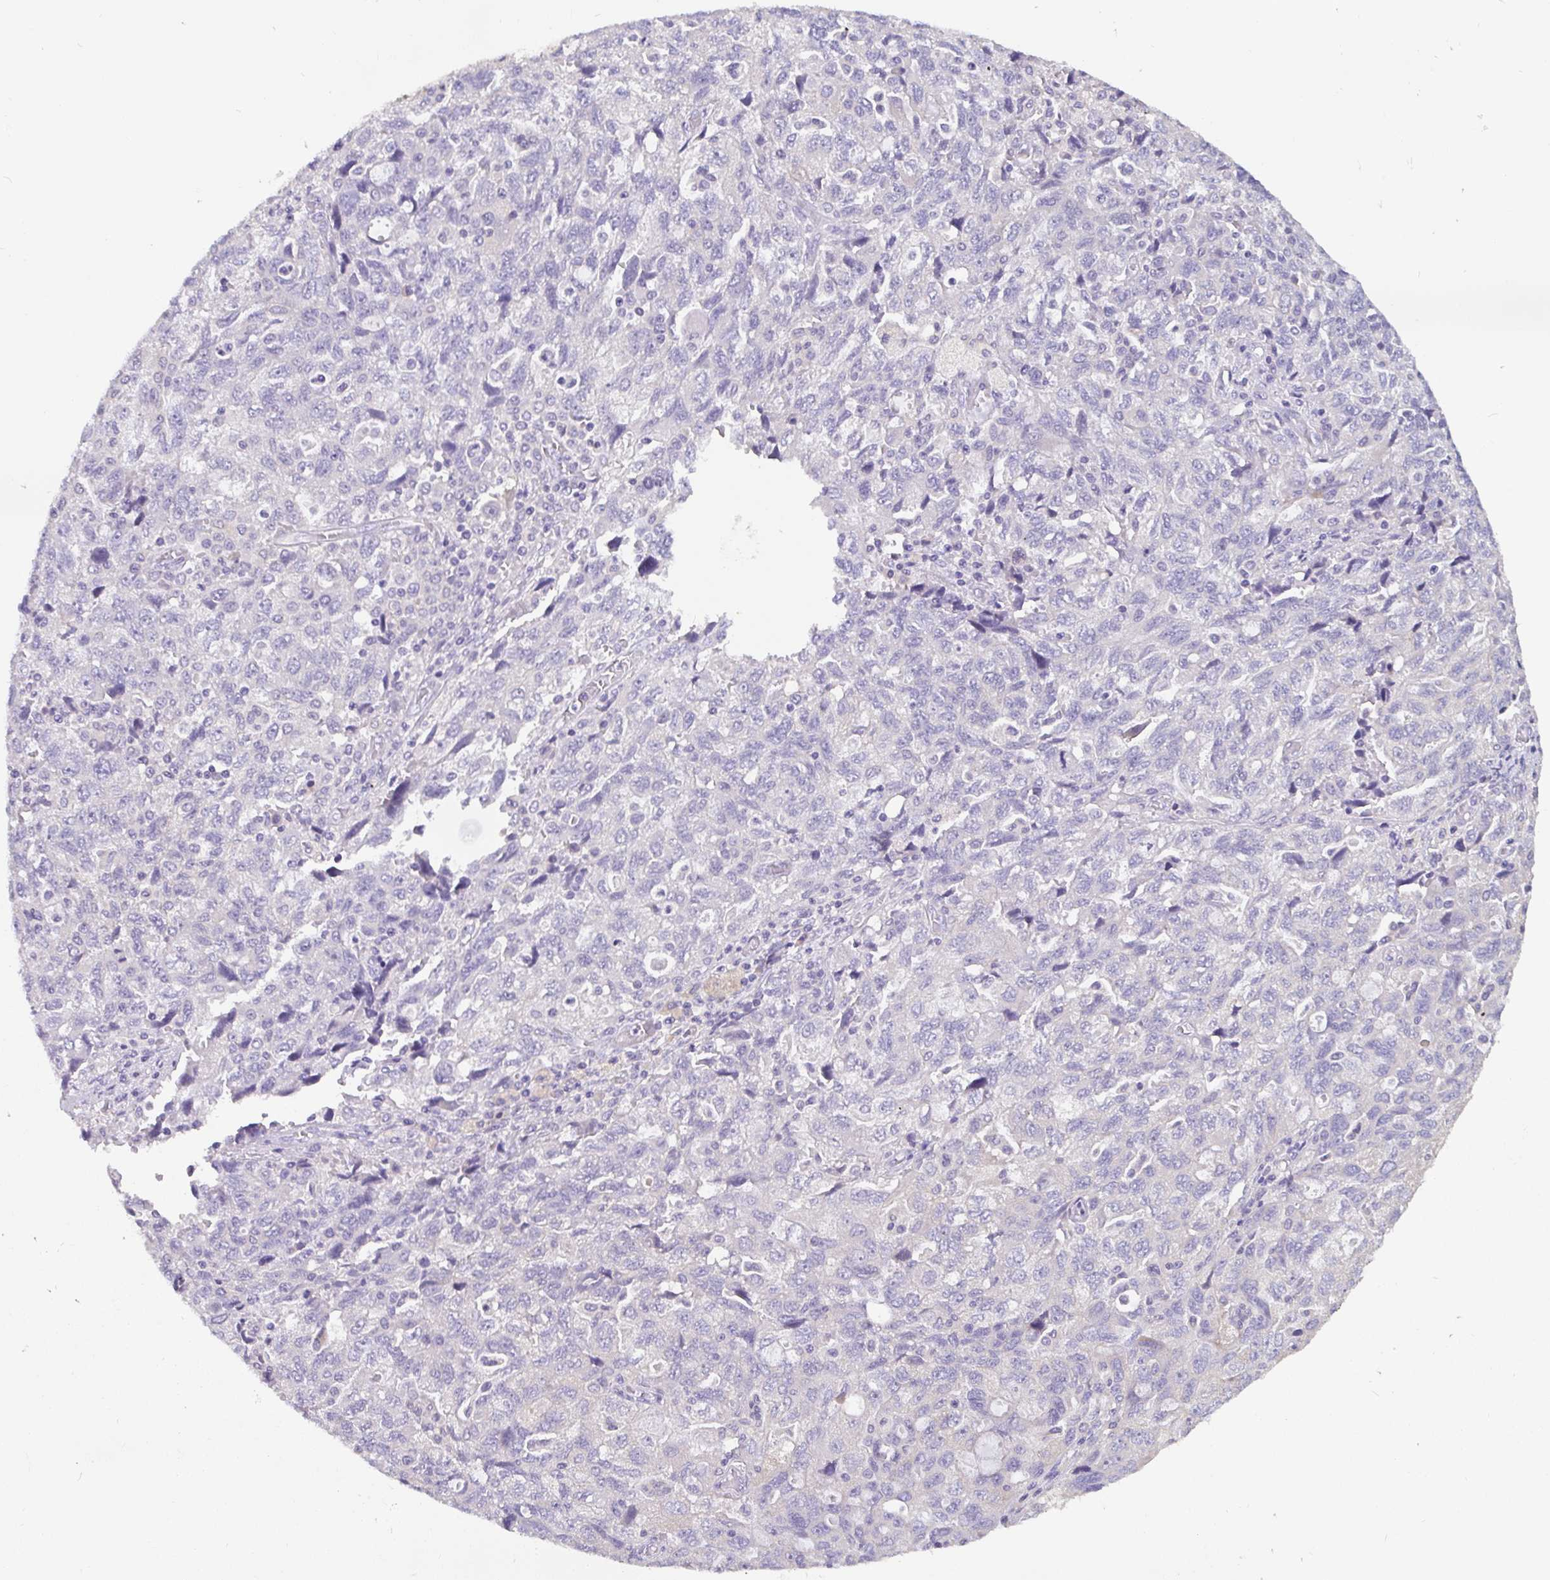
{"staining": {"intensity": "negative", "quantity": "none", "location": "none"}, "tissue": "ovarian cancer", "cell_type": "Tumor cells", "image_type": "cancer", "snomed": [{"axis": "morphology", "description": "Carcinoma, NOS"}, {"axis": "morphology", "description": "Cystadenocarcinoma, serous, NOS"}, {"axis": "topography", "description": "Ovary"}], "caption": "This is a micrograph of immunohistochemistry staining of ovarian cancer, which shows no expression in tumor cells. (DAB (3,3'-diaminobenzidine) immunohistochemistry (IHC) visualized using brightfield microscopy, high magnification).", "gene": "ADAMTS6", "patient": {"sex": "female", "age": 69}}